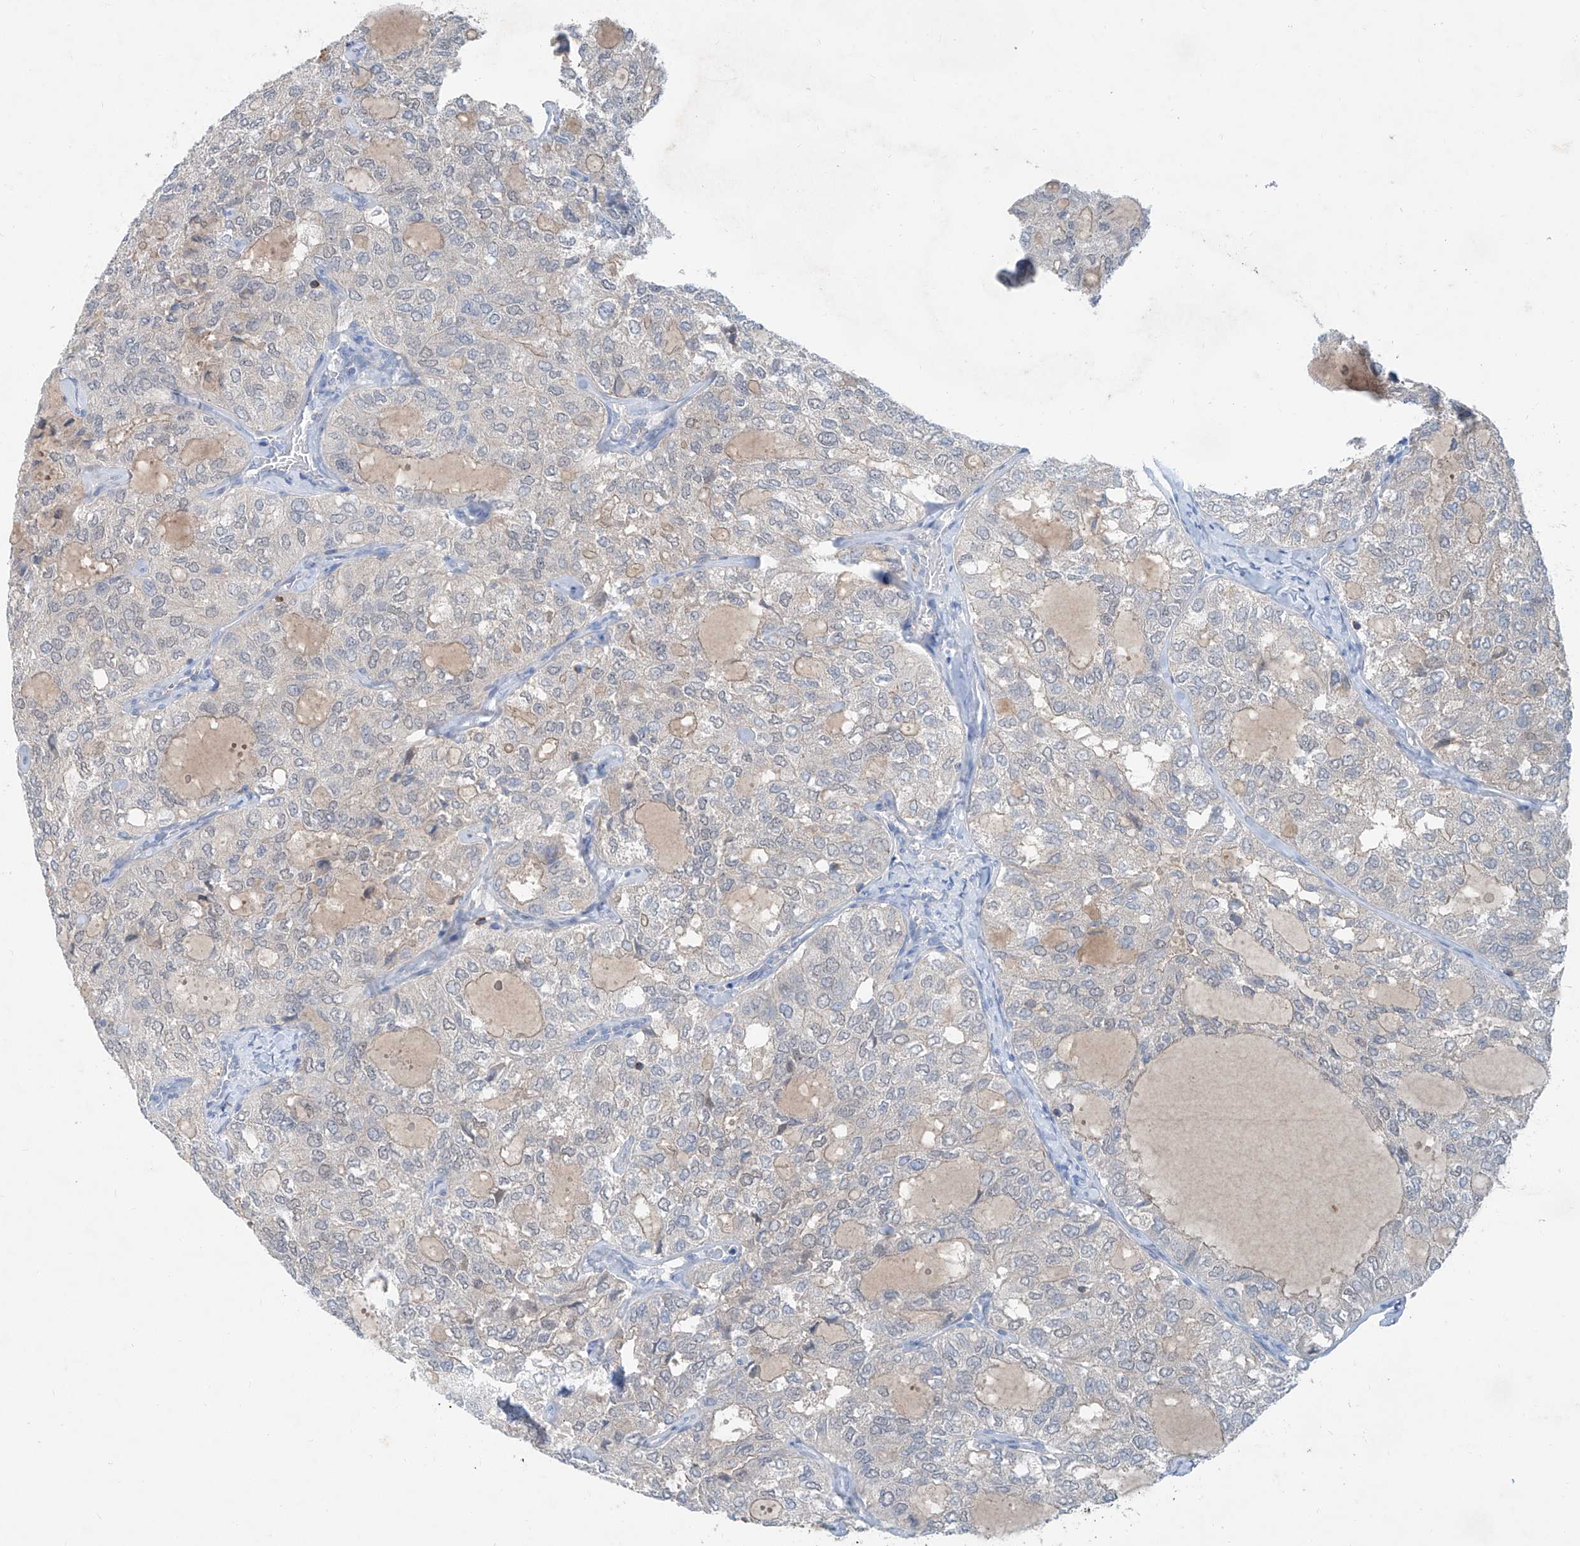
{"staining": {"intensity": "negative", "quantity": "none", "location": "none"}, "tissue": "thyroid cancer", "cell_type": "Tumor cells", "image_type": "cancer", "snomed": [{"axis": "morphology", "description": "Follicular adenoma carcinoma, NOS"}, {"axis": "topography", "description": "Thyroid gland"}], "caption": "Immunohistochemistry of thyroid cancer (follicular adenoma carcinoma) displays no expression in tumor cells.", "gene": "ANKRD34A", "patient": {"sex": "male", "age": 75}}